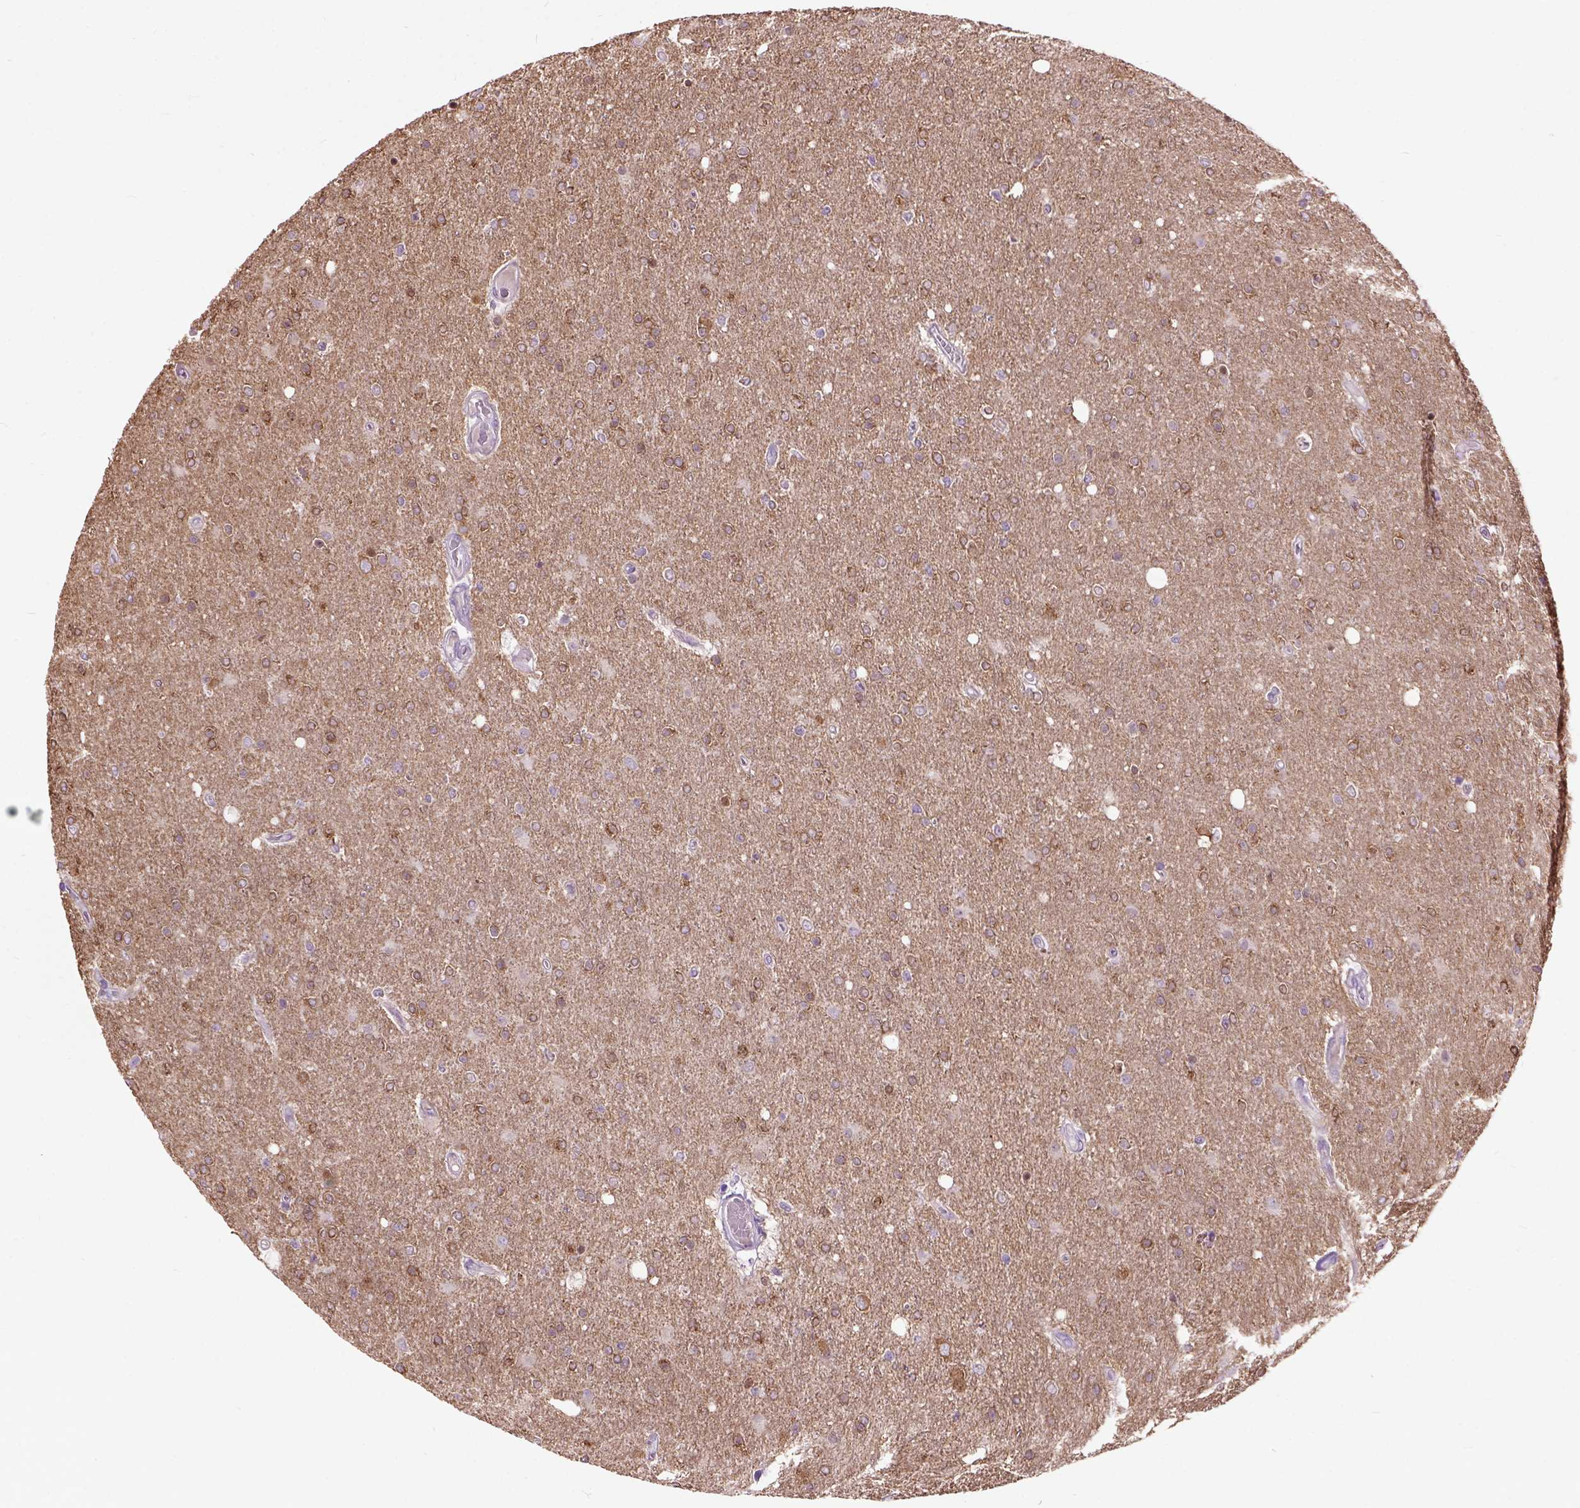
{"staining": {"intensity": "moderate", "quantity": ">75%", "location": "cytoplasmic/membranous"}, "tissue": "glioma", "cell_type": "Tumor cells", "image_type": "cancer", "snomed": [{"axis": "morphology", "description": "Glioma, malignant, High grade"}, {"axis": "topography", "description": "Cerebral cortex"}], "caption": "Glioma stained with DAB (3,3'-diaminobenzidine) immunohistochemistry shows medium levels of moderate cytoplasmic/membranous staining in approximately >75% of tumor cells. (DAB IHC with brightfield microscopy, high magnification).", "gene": "MAPT", "patient": {"sex": "male", "age": 70}}